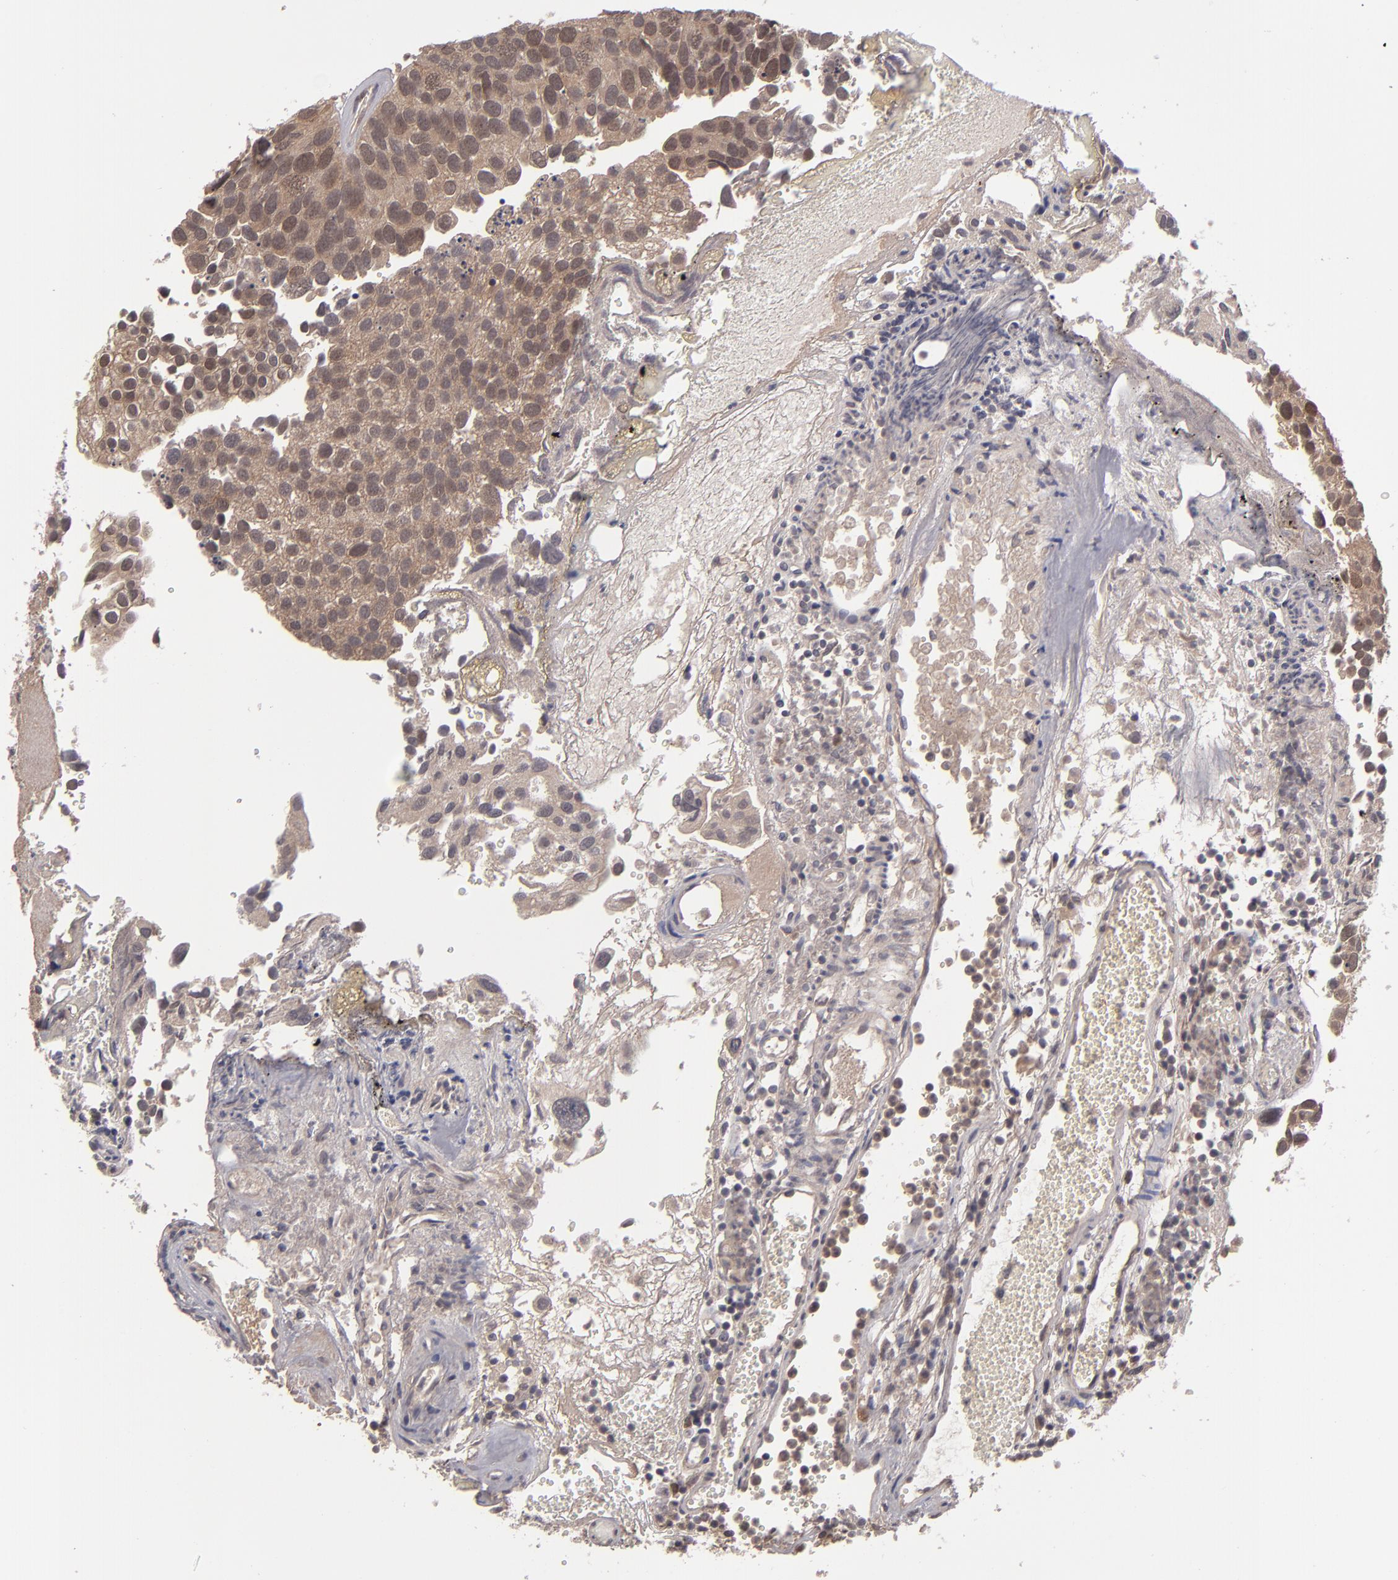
{"staining": {"intensity": "moderate", "quantity": ">75%", "location": "cytoplasmic/membranous"}, "tissue": "urothelial cancer", "cell_type": "Tumor cells", "image_type": "cancer", "snomed": [{"axis": "morphology", "description": "Urothelial carcinoma, High grade"}, {"axis": "topography", "description": "Urinary bladder"}], "caption": "IHC image of neoplastic tissue: urothelial cancer stained using IHC shows medium levels of moderate protein expression localized specifically in the cytoplasmic/membranous of tumor cells, appearing as a cytoplasmic/membranous brown color.", "gene": "TYMS", "patient": {"sex": "male", "age": 72}}